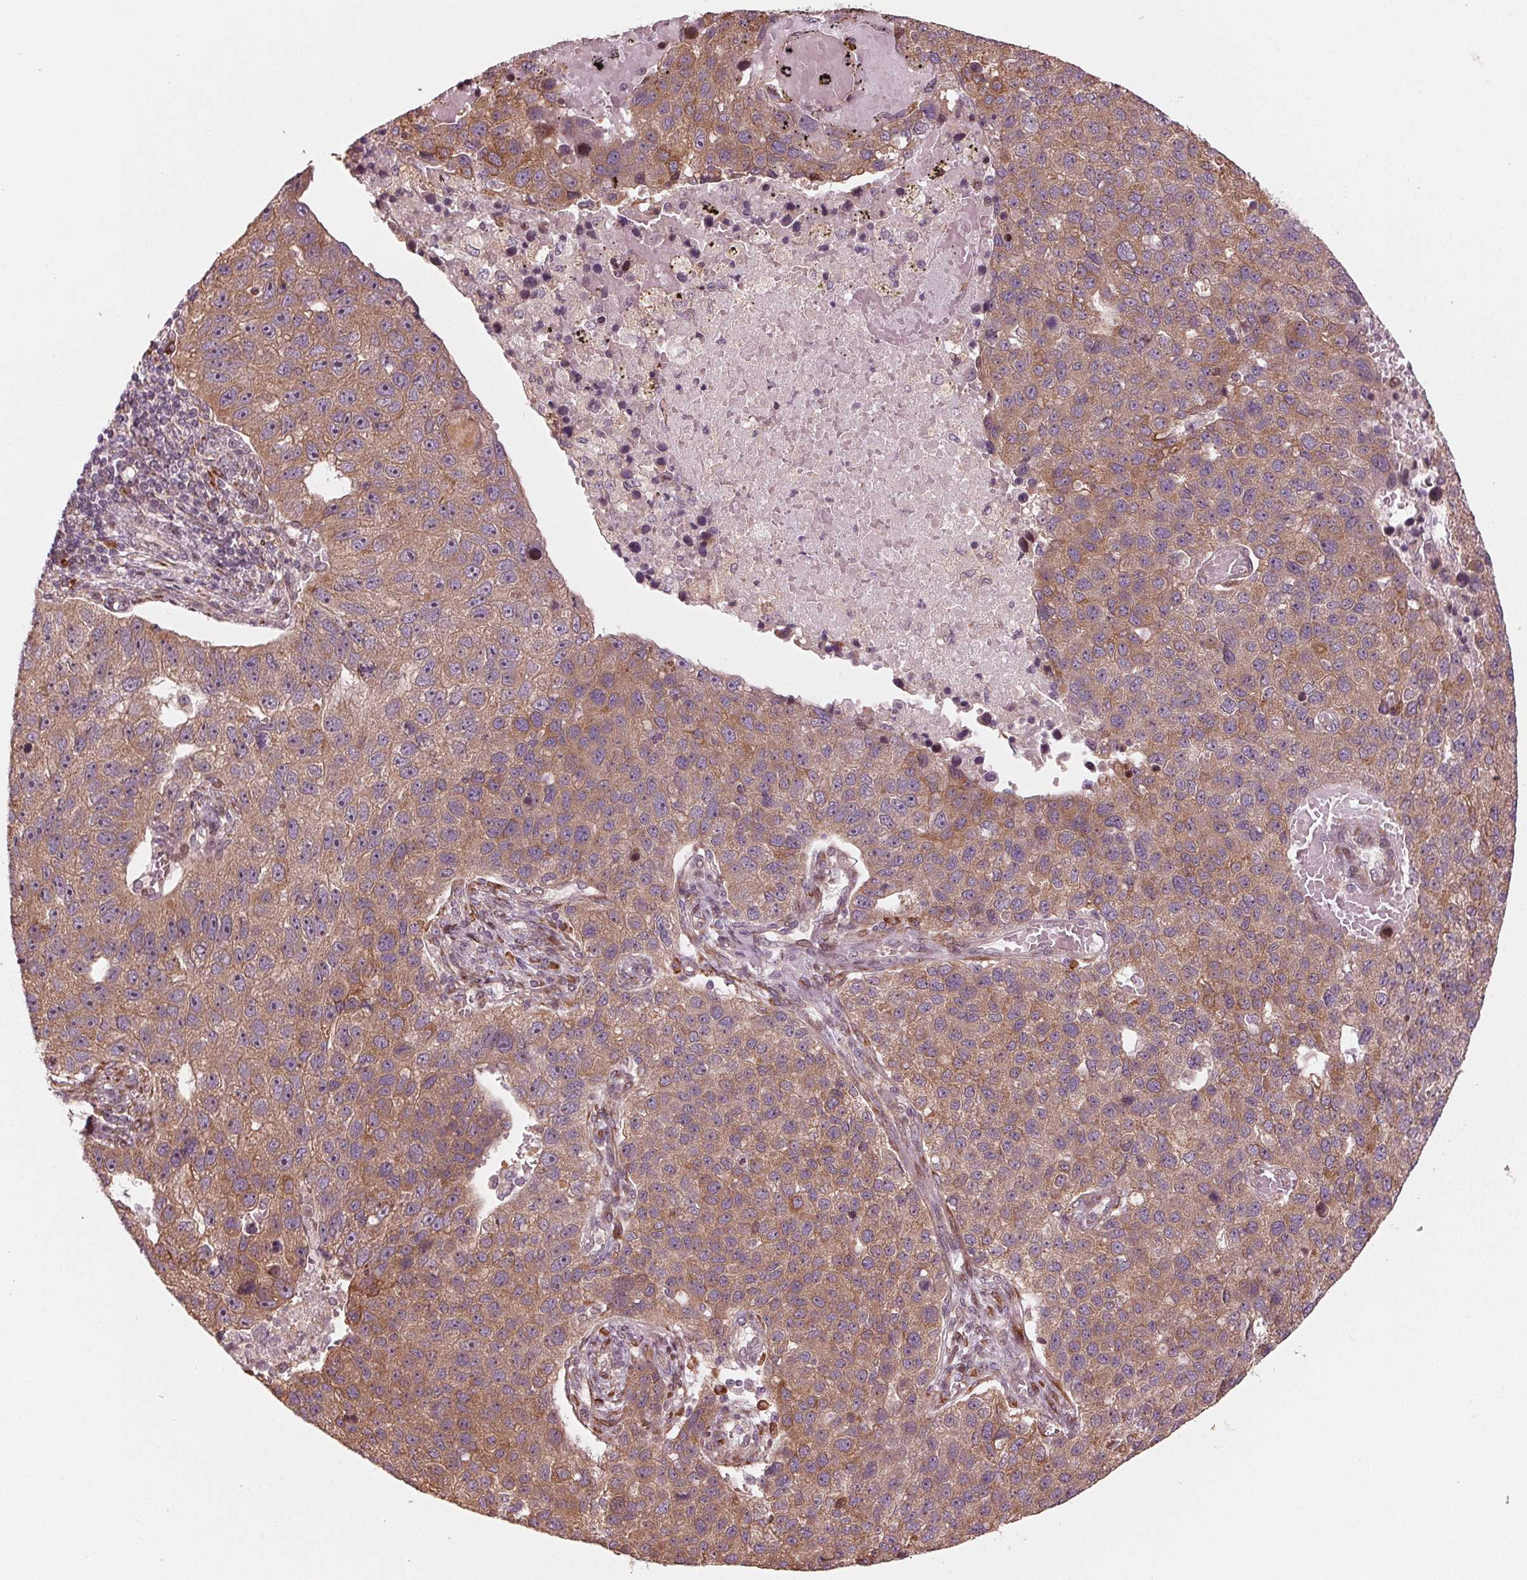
{"staining": {"intensity": "moderate", "quantity": ">75%", "location": "cytoplasmic/membranous"}, "tissue": "pancreatic cancer", "cell_type": "Tumor cells", "image_type": "cancer", "snomed": [{"axis": "morphology", "description": "Adenocarcinoma, NOS"}, {"axis": "topography", "description": "Pancreas"}], "caption": "Human adenocarcinoma (pancreatic) stained with a brown dye reveals moderate cytoplasmic/membranous positive staining in about >75% of tumor cells.", "gene": "CMIP", "patient": {"sex": "female", "age": 61}}